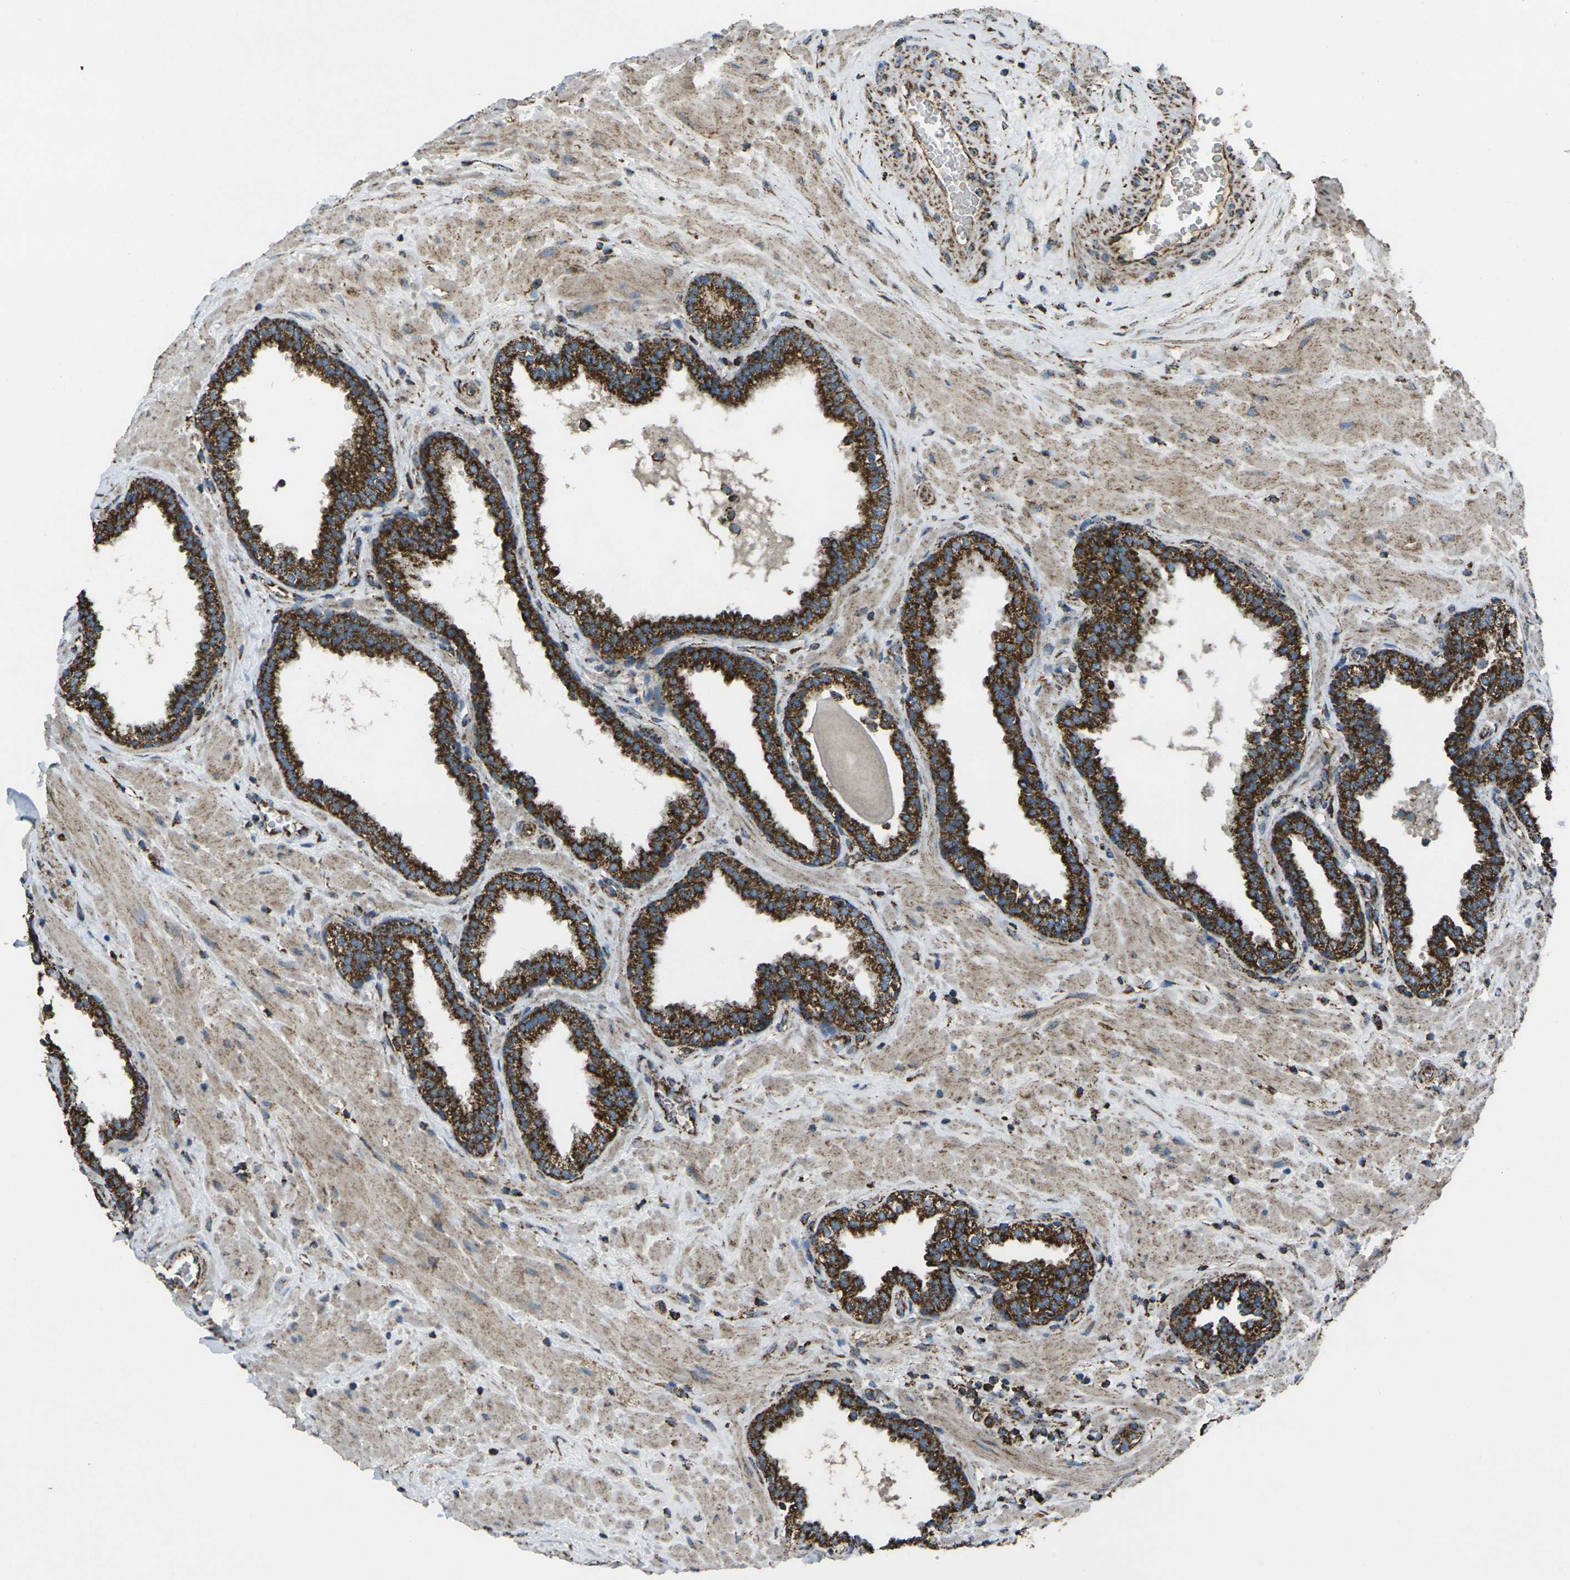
{"staining": {"intensity": "strong", "quantity": ">75%", "location": "cytoplasmic/membranous"}, "tissue": "prostate", "cell_type": "Glandular cells", "image_type": "normal", "snomed": [{"axis": "morphology", "description": "Normal tissue, NOS"}, {"axis": "topography", "description": "Prostate"}], "caption": "Immunohistochemical staining of normal prostate displays >75% levels of strong cytoplasmic/membranous protein positivity in about >75% of glandular cells.", "gene": "KLHL5", "patient": {"sex": "male", "age": 51}}